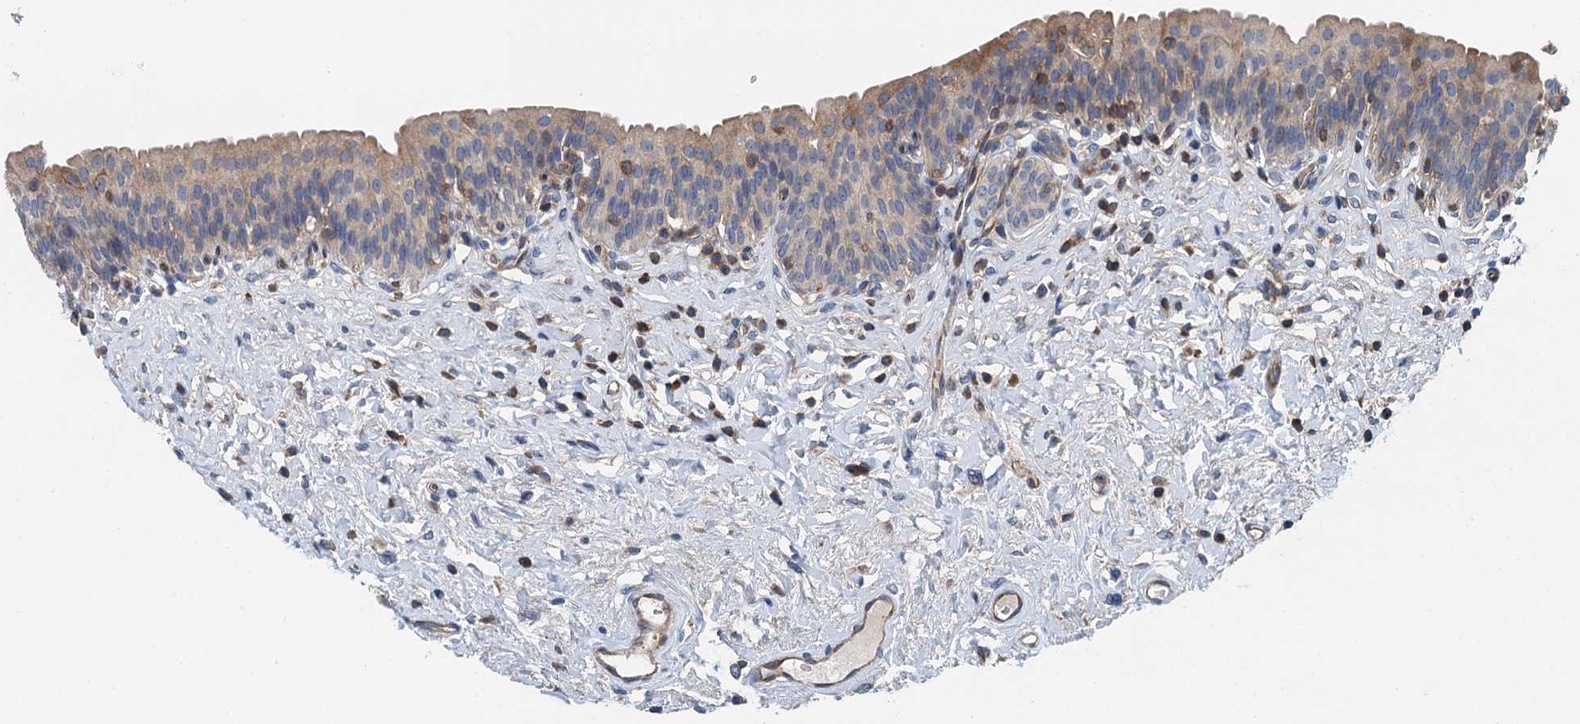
{"staining": {"intensity": "moderate", "quantity": "<25%", "location": "cytoplasmic/membranous"}, "tissue": "urinary bladder", "cell_type": "Urothelial cells", "image_type": "normal", "snomed": [{"axis": "morphology", "description": "Normal tissue, NOS"}, {"axis": "topography", "description": "Urinary bladder"}], "caption": "A photomicrograph of urinary bladder stained for a protein demonstrates moderate cytoplasmic/membranous brown staining in urothelial cells.", "gene": "PPP1R14D", "patient": {"sex": "male", "age": 83}}